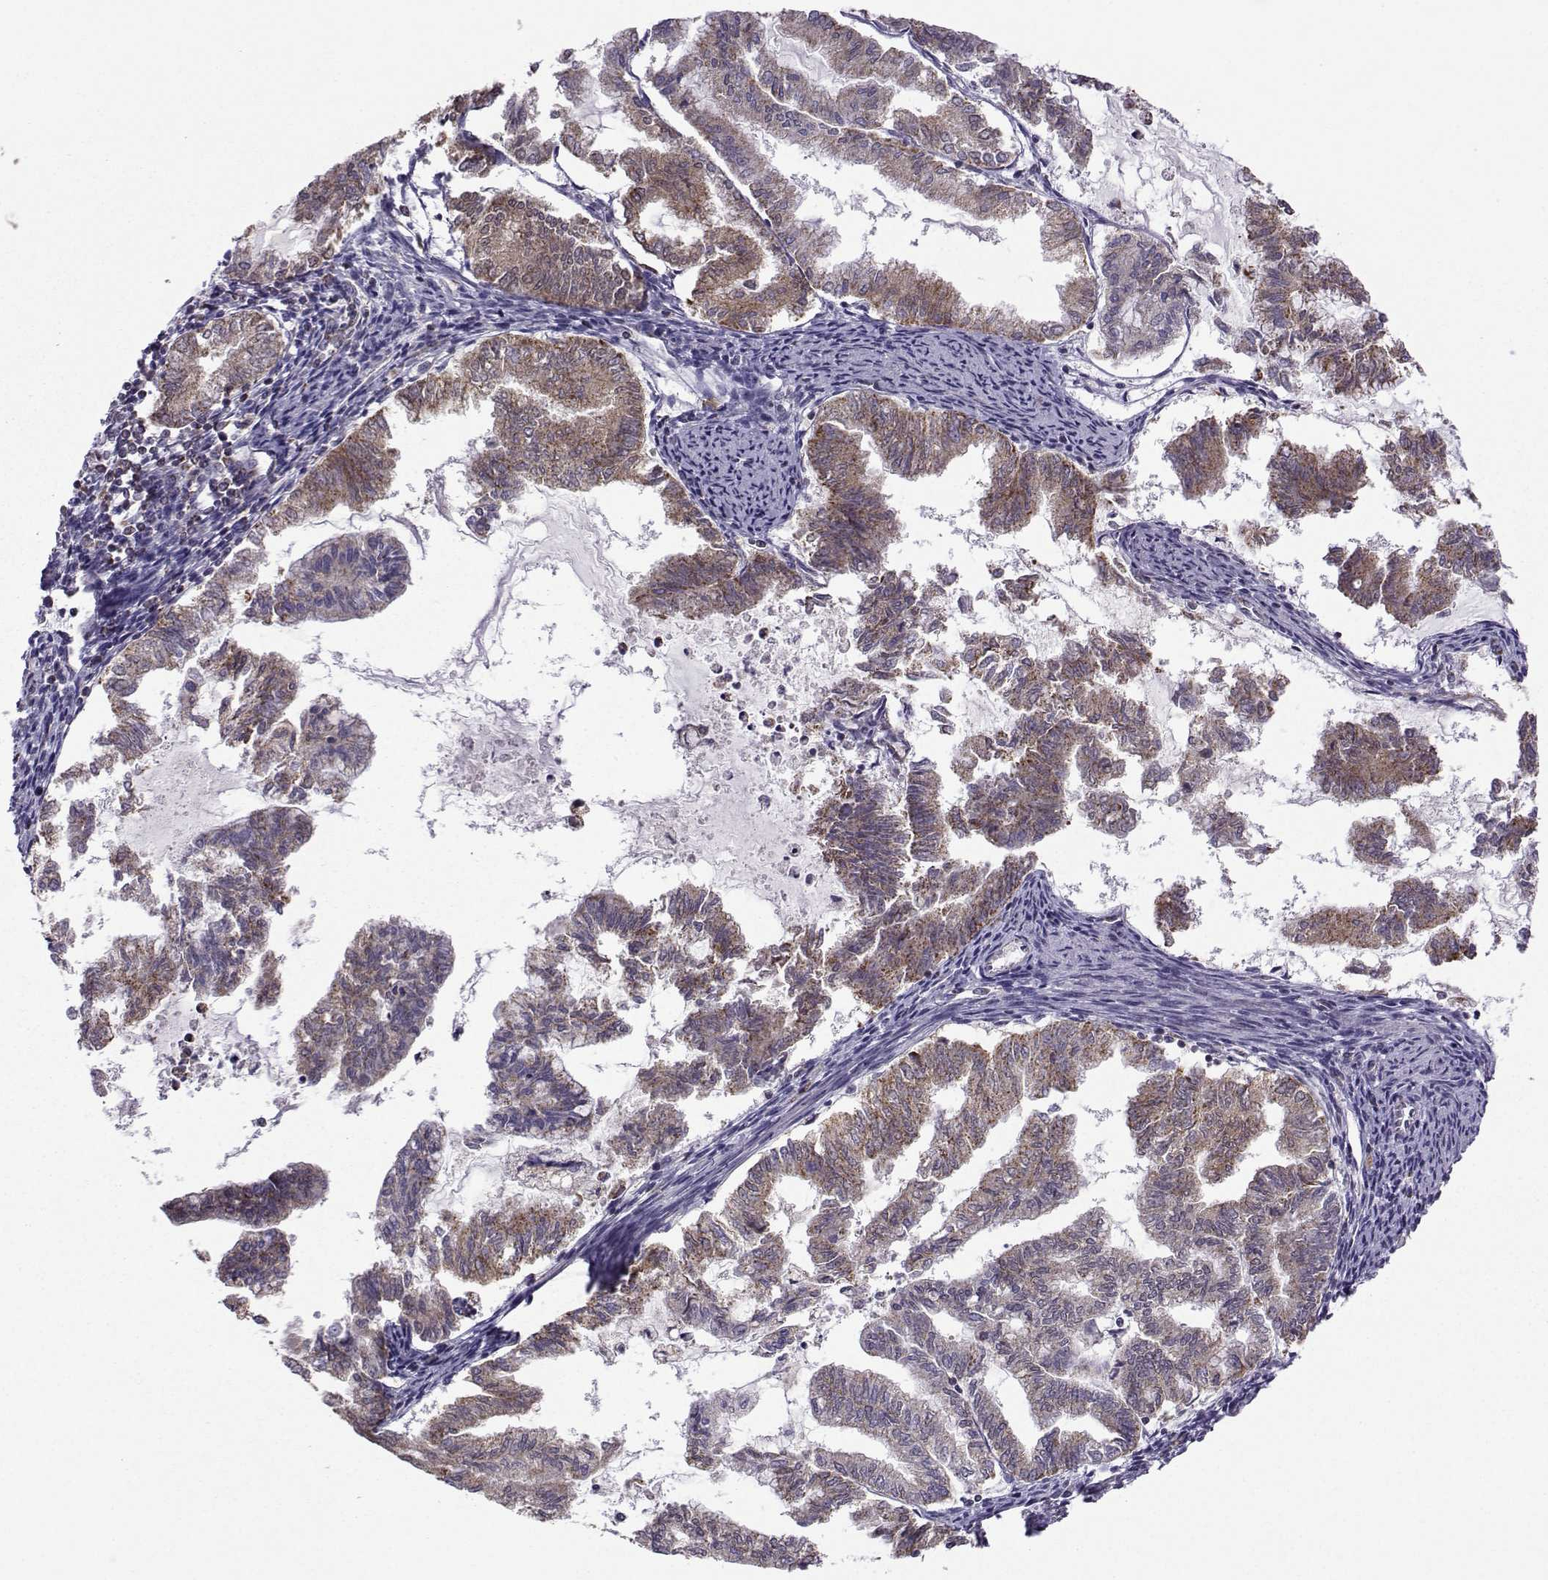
{"staining": {"intensity": "moderate", "quantity": ">75%", "location": "cytoplasmic/membranous"}, "tissue": "endometrial cancer", "cell_type": "Tumor cells", "image_type": "cancer", "snomed": [{"axis": "morphology", "description": "Adenocarcinoma, NOS"}, {"axis": "topography", "description": "Endometrium"}], "caption": "Human endometrial adenocarcinoma stained with a protein marker exhibits moderate staining in tumor cells.", "gene": "NECAB3", "patient": {"sex": "female", "age": 79}}